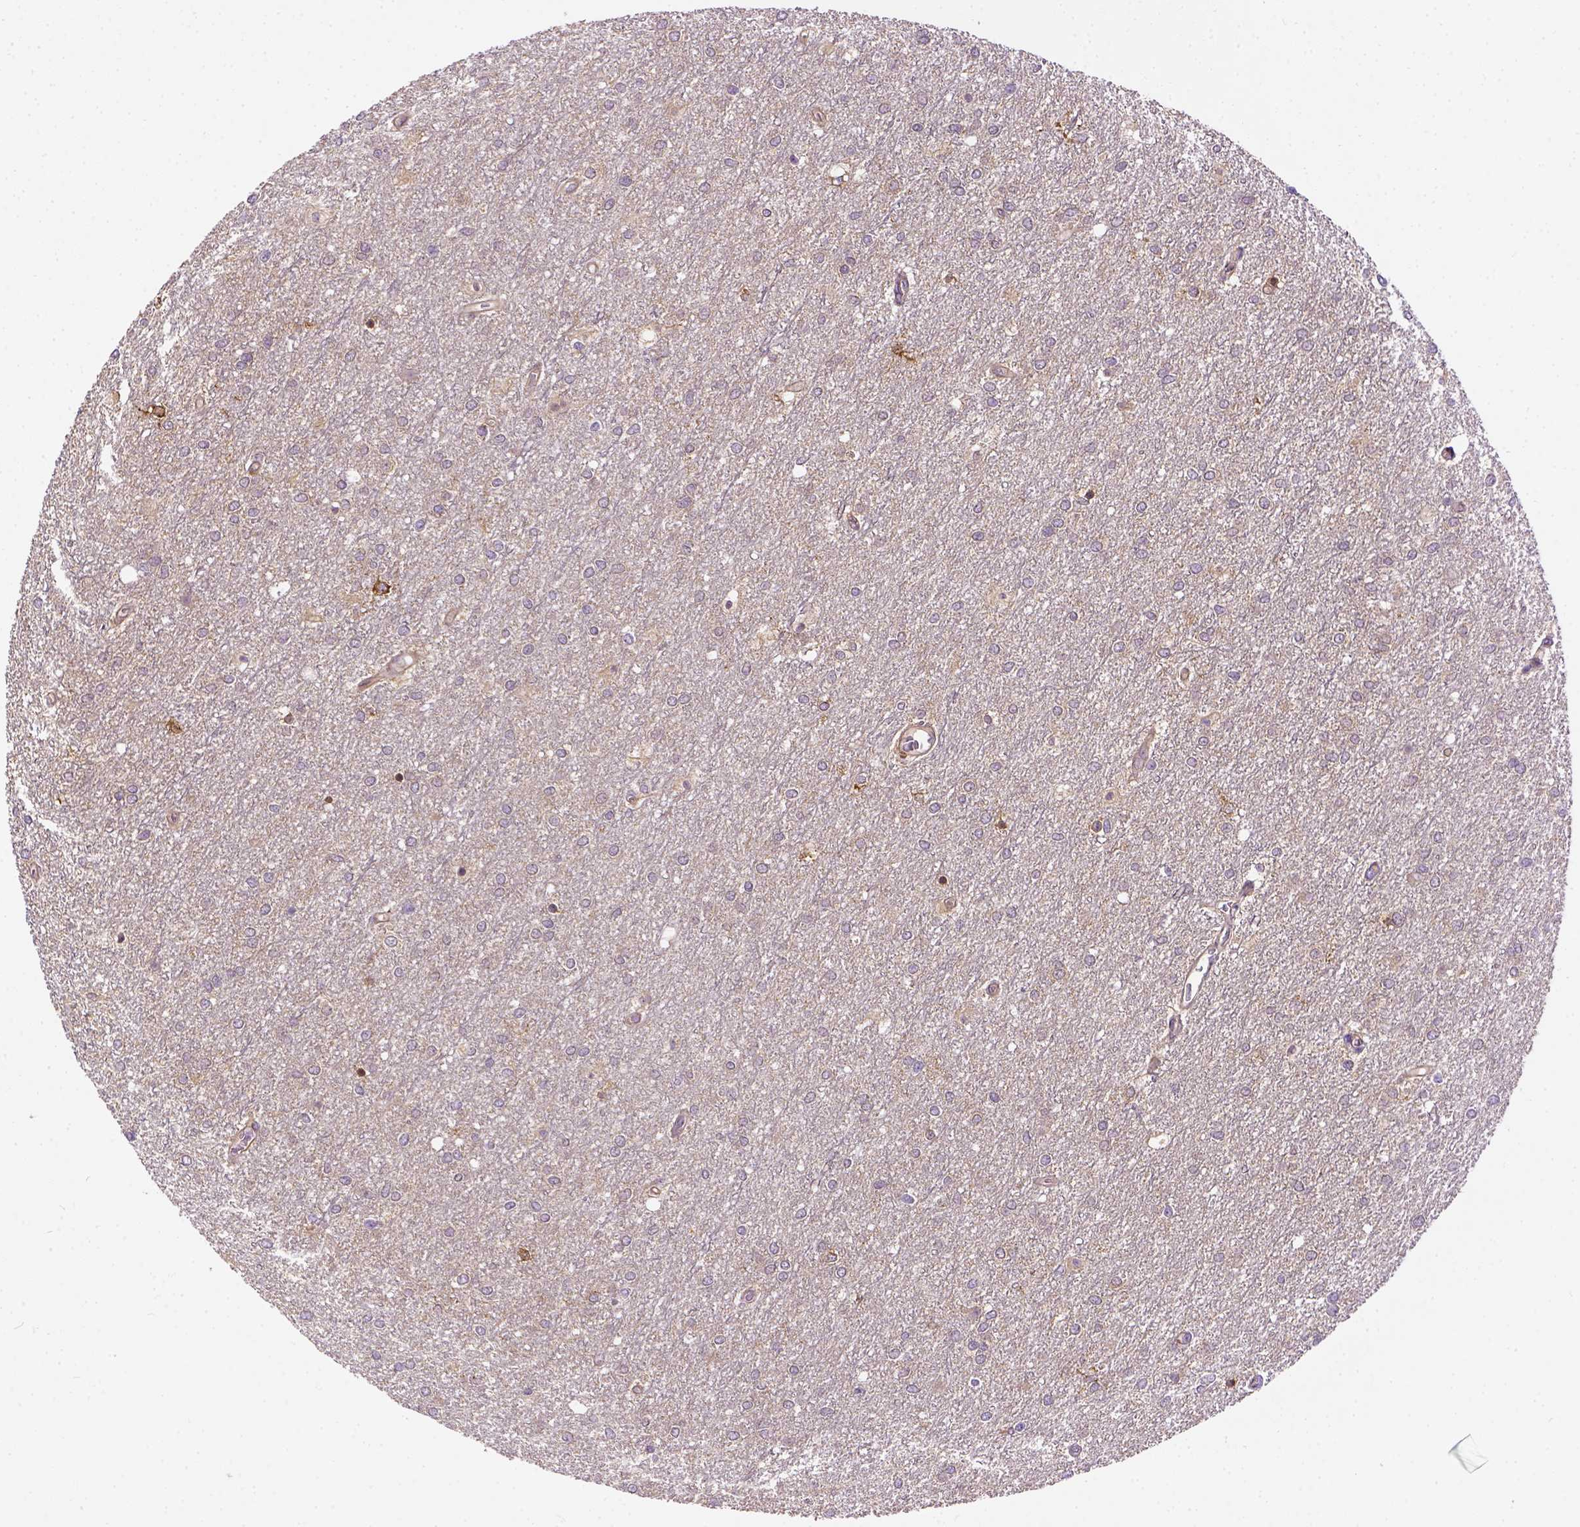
{"staining": {"intensity": "moderate", "quantity": "<25%", "location": "nuclear"}, "tissue": "glioma", "cell_type": "Tumor cells", "image_type": "cancer", "snomed": [{"axis": "morphology", "description": "Glioma, malignant, High grade"}, {"axis": "topography", "description": "Brain"}], "caption": "Malignant glioma (high-grade) stained for a protein (brown) shows moderate nuclear positive positivity in approximately <25% of tumor cells.", "gene": "KAZN", "patient": {"sex": "female", "age": 61}}